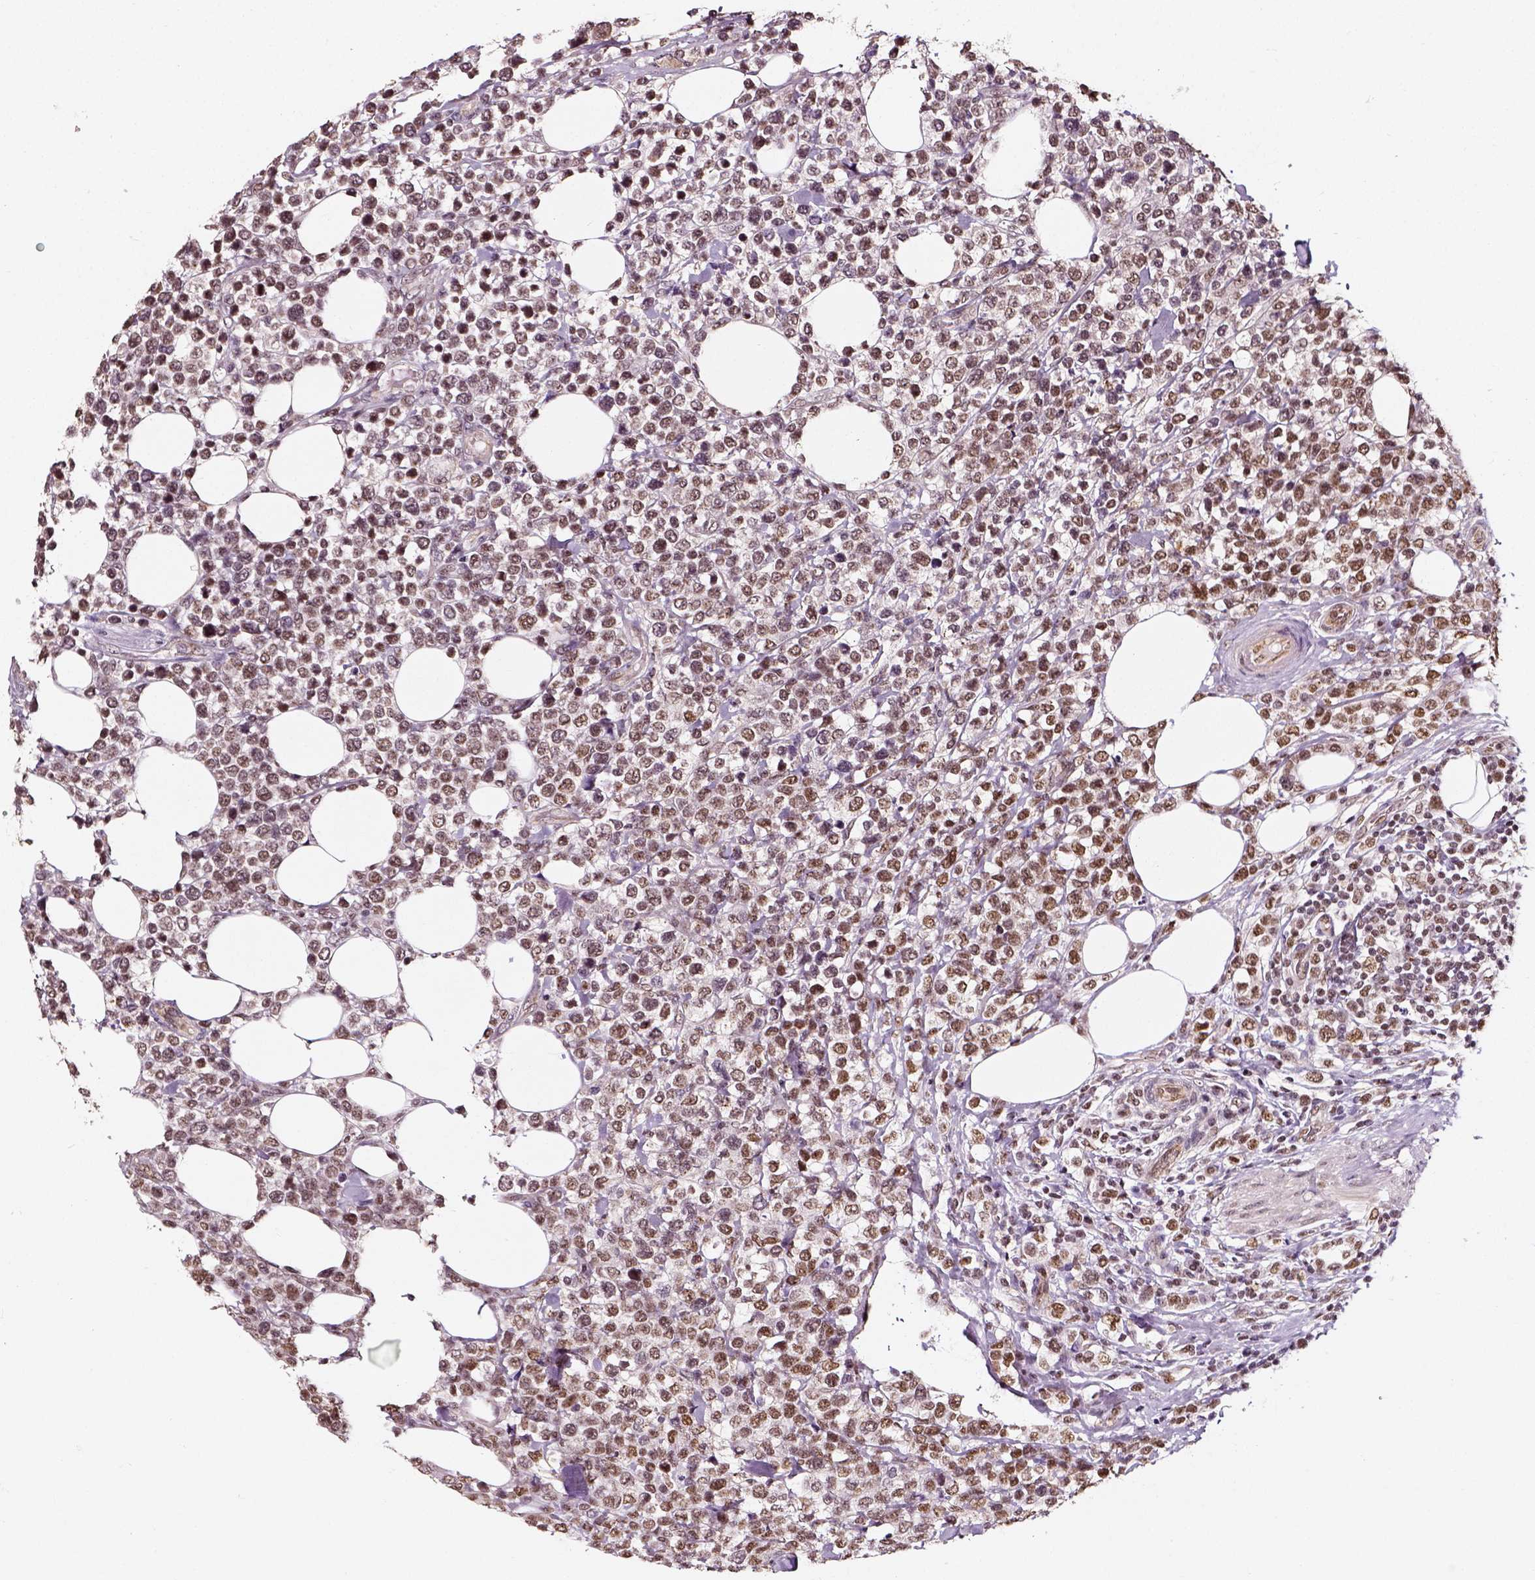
{"staining": {"intensity": "moderate", "quantity": ">75%", "location": "nuclear"}, "tissue": "lymphoma", "cell_type": "Tumor cells", "image_type": "cancer", "snomed": [{"axis": "morphology", "description": "Malignant lymphoma, non-Hodgkin's type, High grade"}, {"axis": "topography", "description": "Soft tissue"}], "caption": "Brown immunohistochemical staining in malignant lymphoma, non-Hodgkin's type (high-grade) reveals moderate nuclear staining in about >75% of tumor cells. Nuclei are stained in blue.", "gene": "NACC1", "patient": {"sex": "female", "age": 56}}